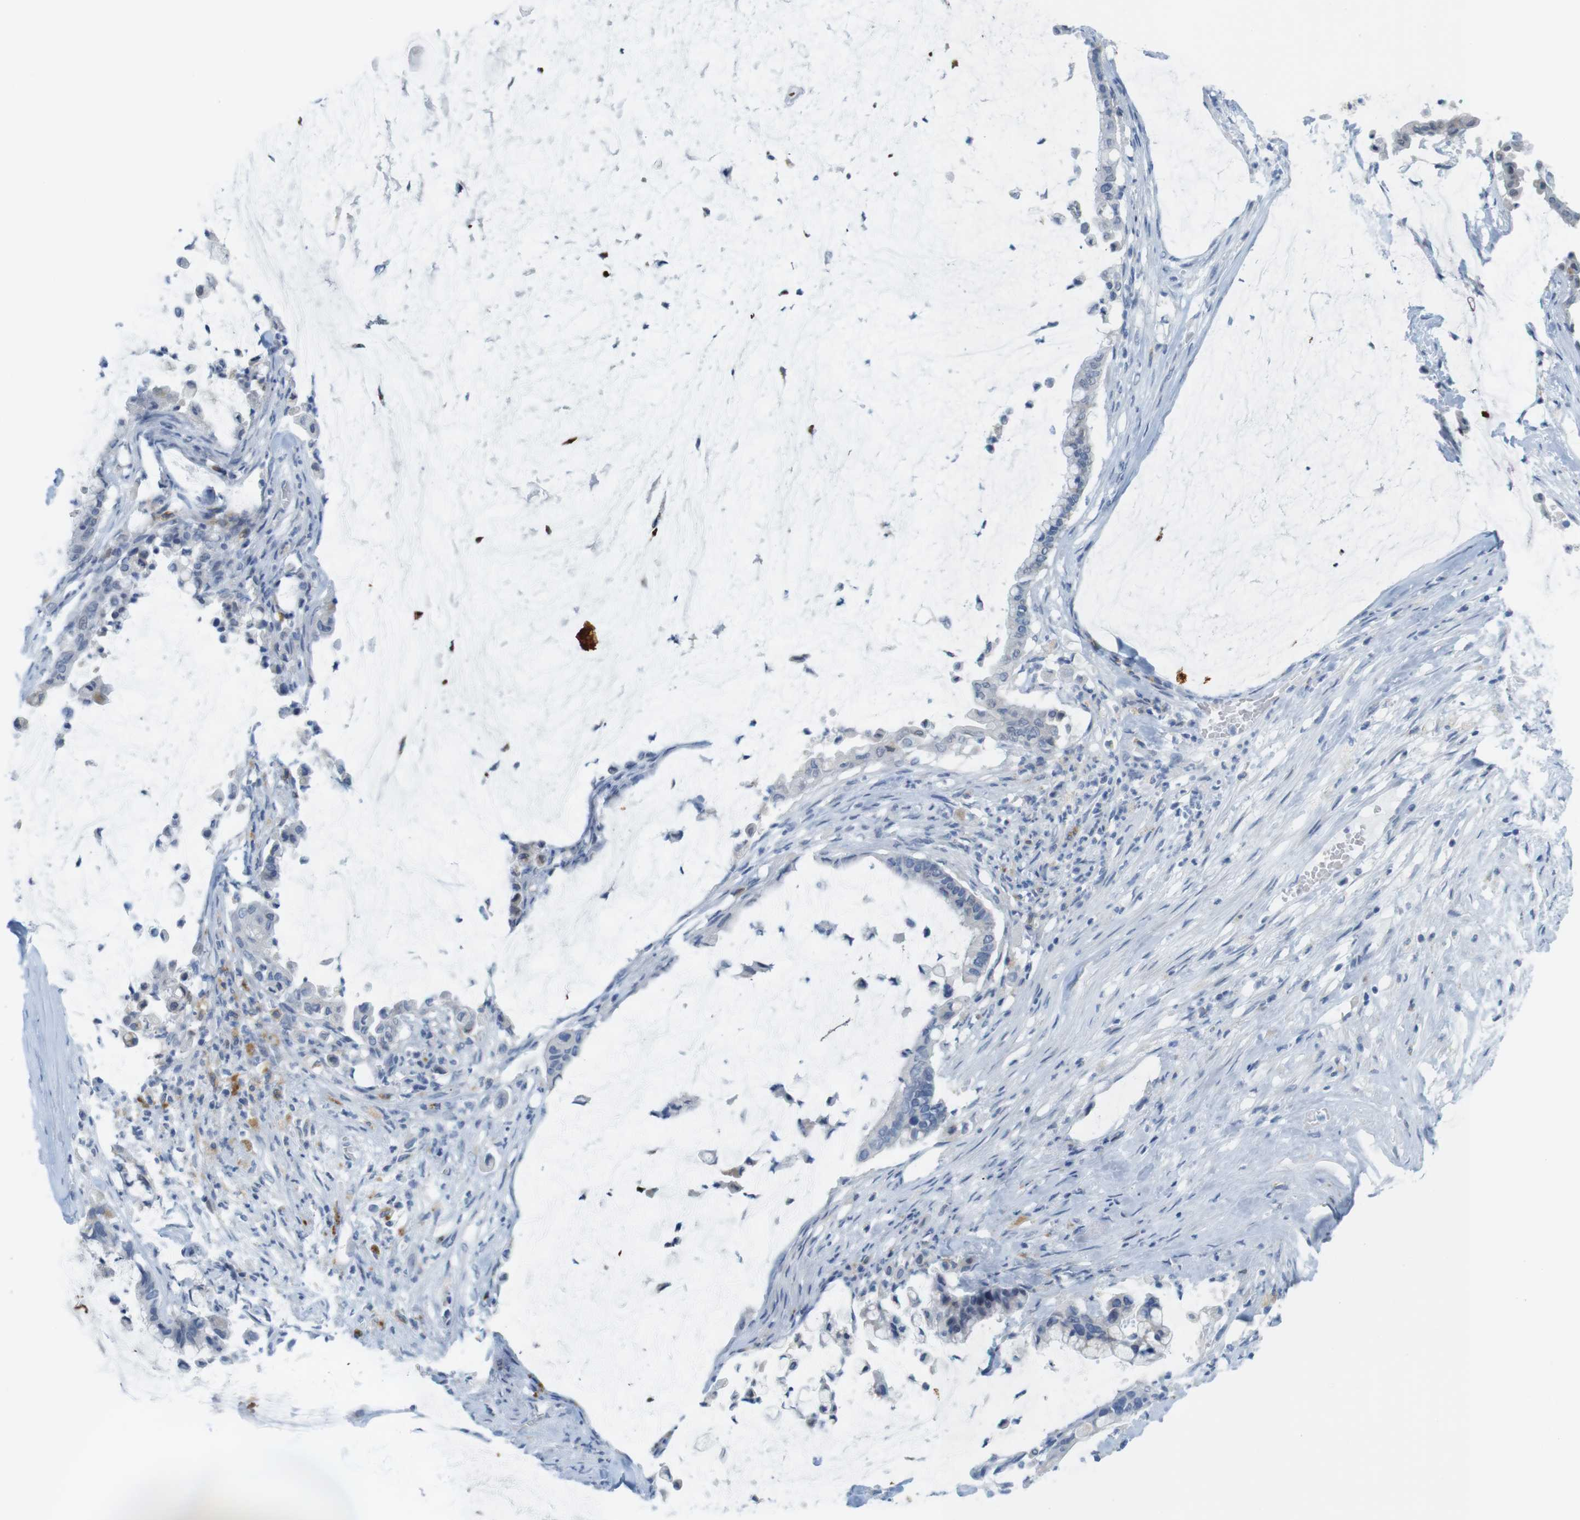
{"staining": {"intensity": "negative", "quantity": "none", "location": "none"}, "tissue": "pancreatic cancer", "cell_type": "Tumor cells", "image_type": "cancer", "snomed": [{"axis": "morphology", "description": "Adenocarcinoma, NOS"}, {"axis": "topography", "description": "Pancreas"}], "caption": "This is an IHC image of human pancreatic cancer (adenocarcinoma). There is no expression in tumor cells.", "gene": "YIPF1", "patient": {"sex": "male", "age": 41}}